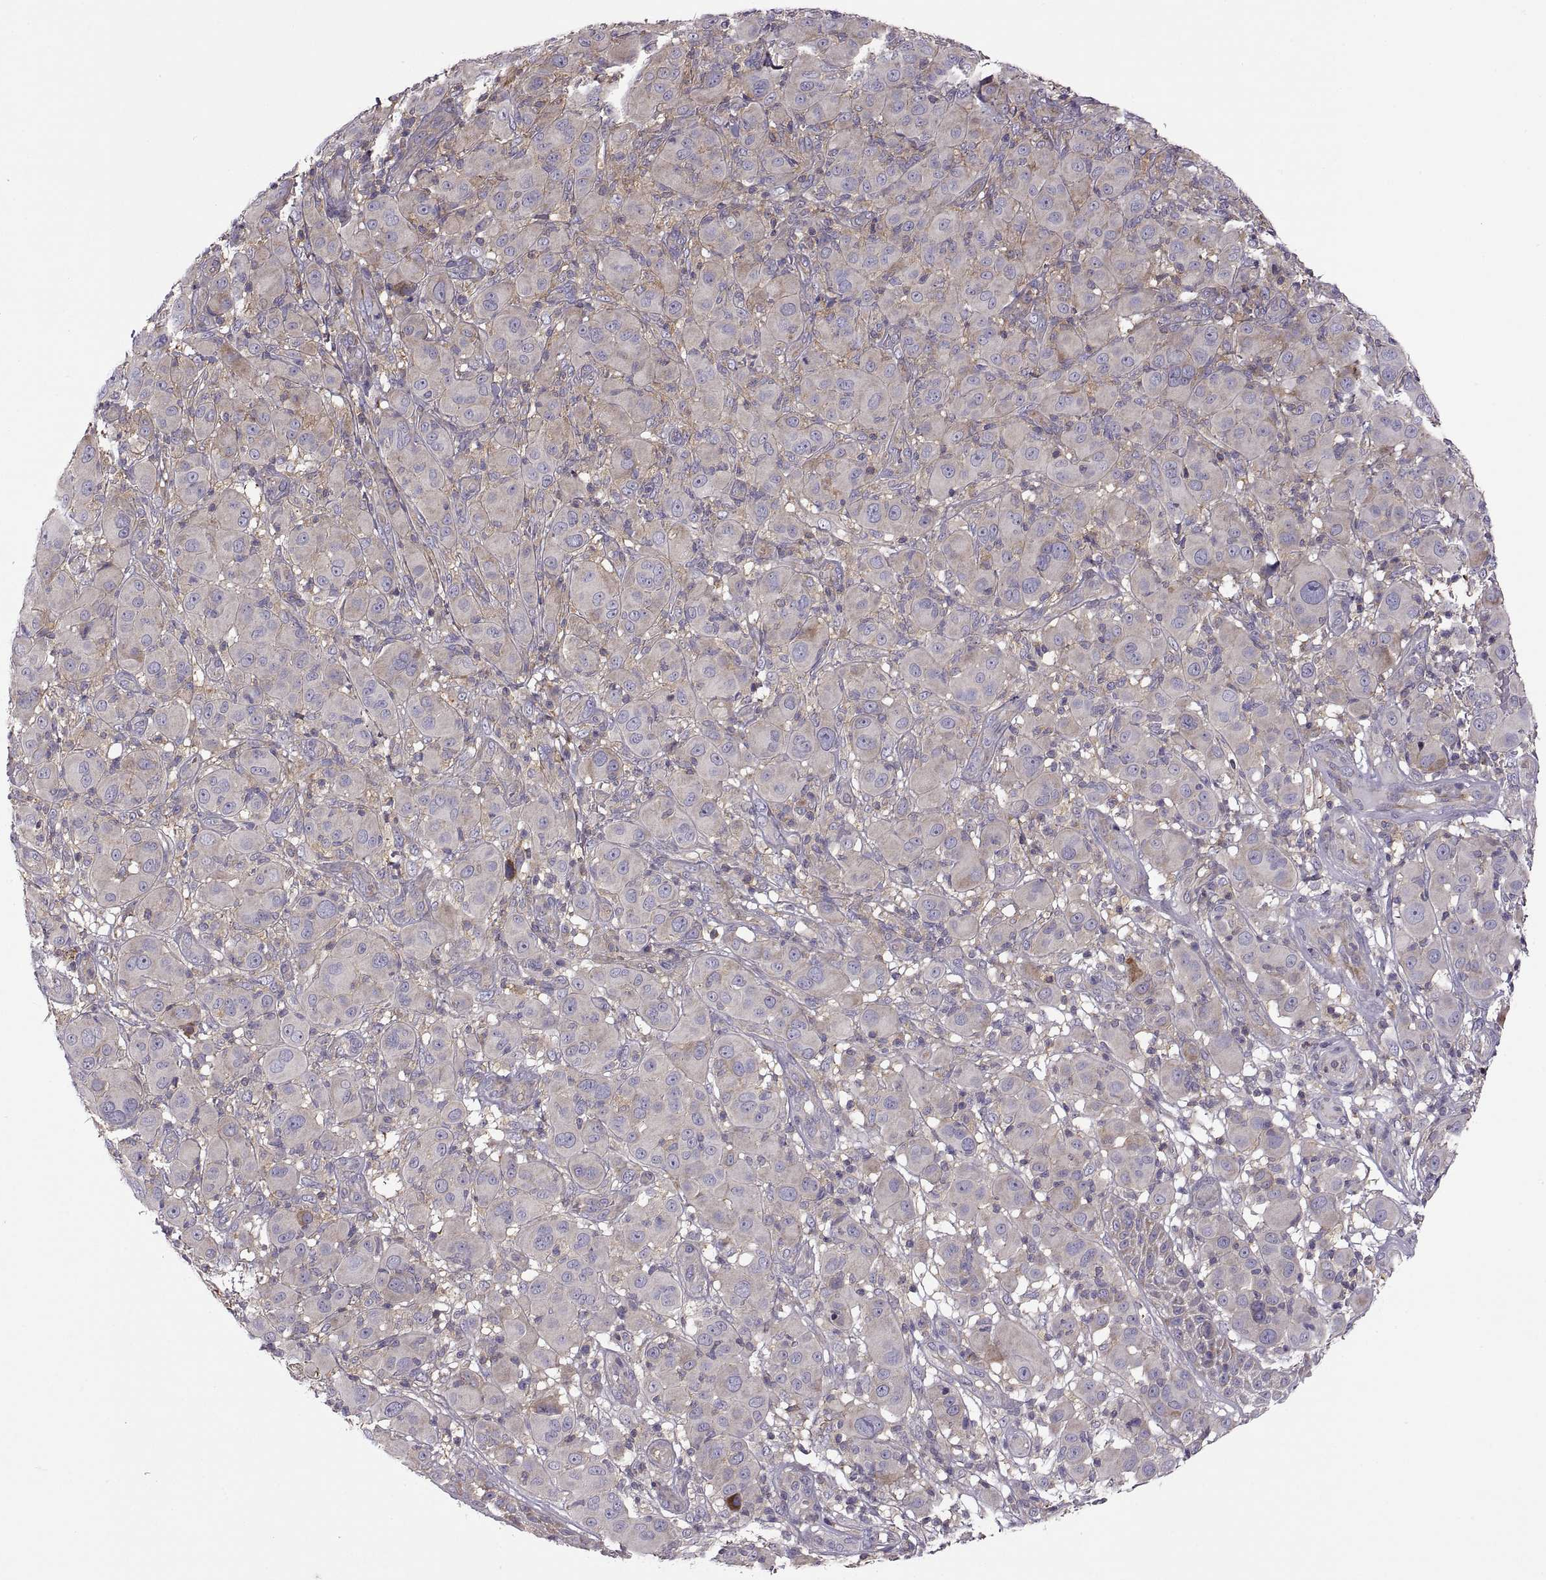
{"staining": {"intensity": "weak", "quantity": "<25%", "location": "cytoplasmic/membranous"}, "tissue": "melanoma", "cell_type": "Tumor cells", "image_type": "cancer", "snomed": [{"axis": "morphology", "description": "Malignant melanoma, NOS"}, {"axis": "topography", "description": "Skin"}], "caption": "This image is of melanoma stained with IHC to label a protein in brown with the nuclei are counter-stained blue. There is no positivity in tumor cells.", "gene": "SPATA32", "patient": {"sex": "female", "age": 87}}